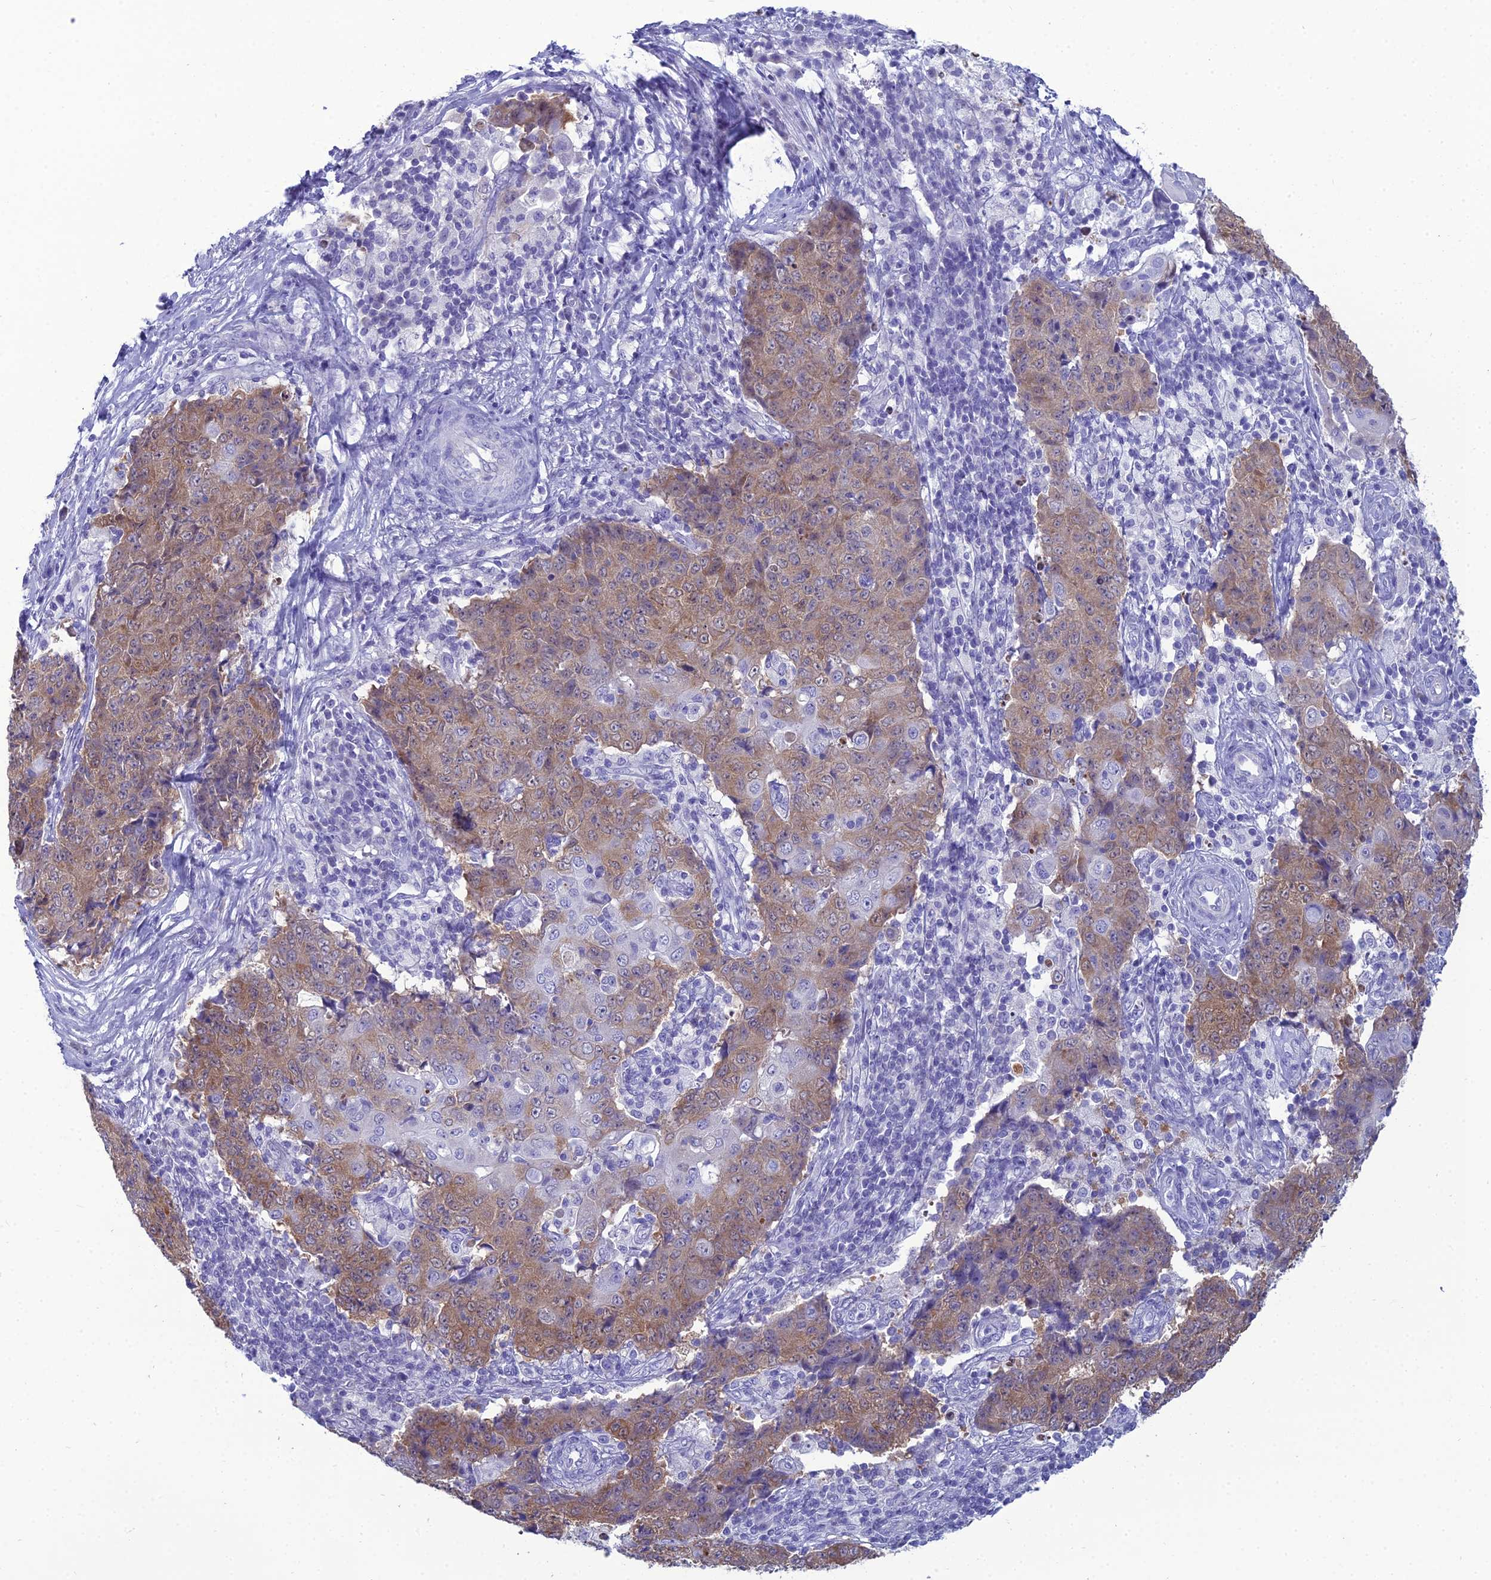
{"staining": {"intensity": "moderate", "quantity": ">75%", "location": "cytoplasmic/membranous"}, "tissue": "ovarian cancer", "cell_type": "Tumor cells", "image_type": "cancer", "snomed": [{"axis": "morphology", "description": "Carcinoma, endometroid"}, {"axis": "topography", "description": "Ovary"}], "caption": "Protein staining by immunohistochemistry displays moderate cytoplasmic/membranous staining in approximately >75% of tumor cells in ovarian endometroid carcinoma.", "gene": "GNPNAT1", "patient": {"sex": "female", "age": 42}}